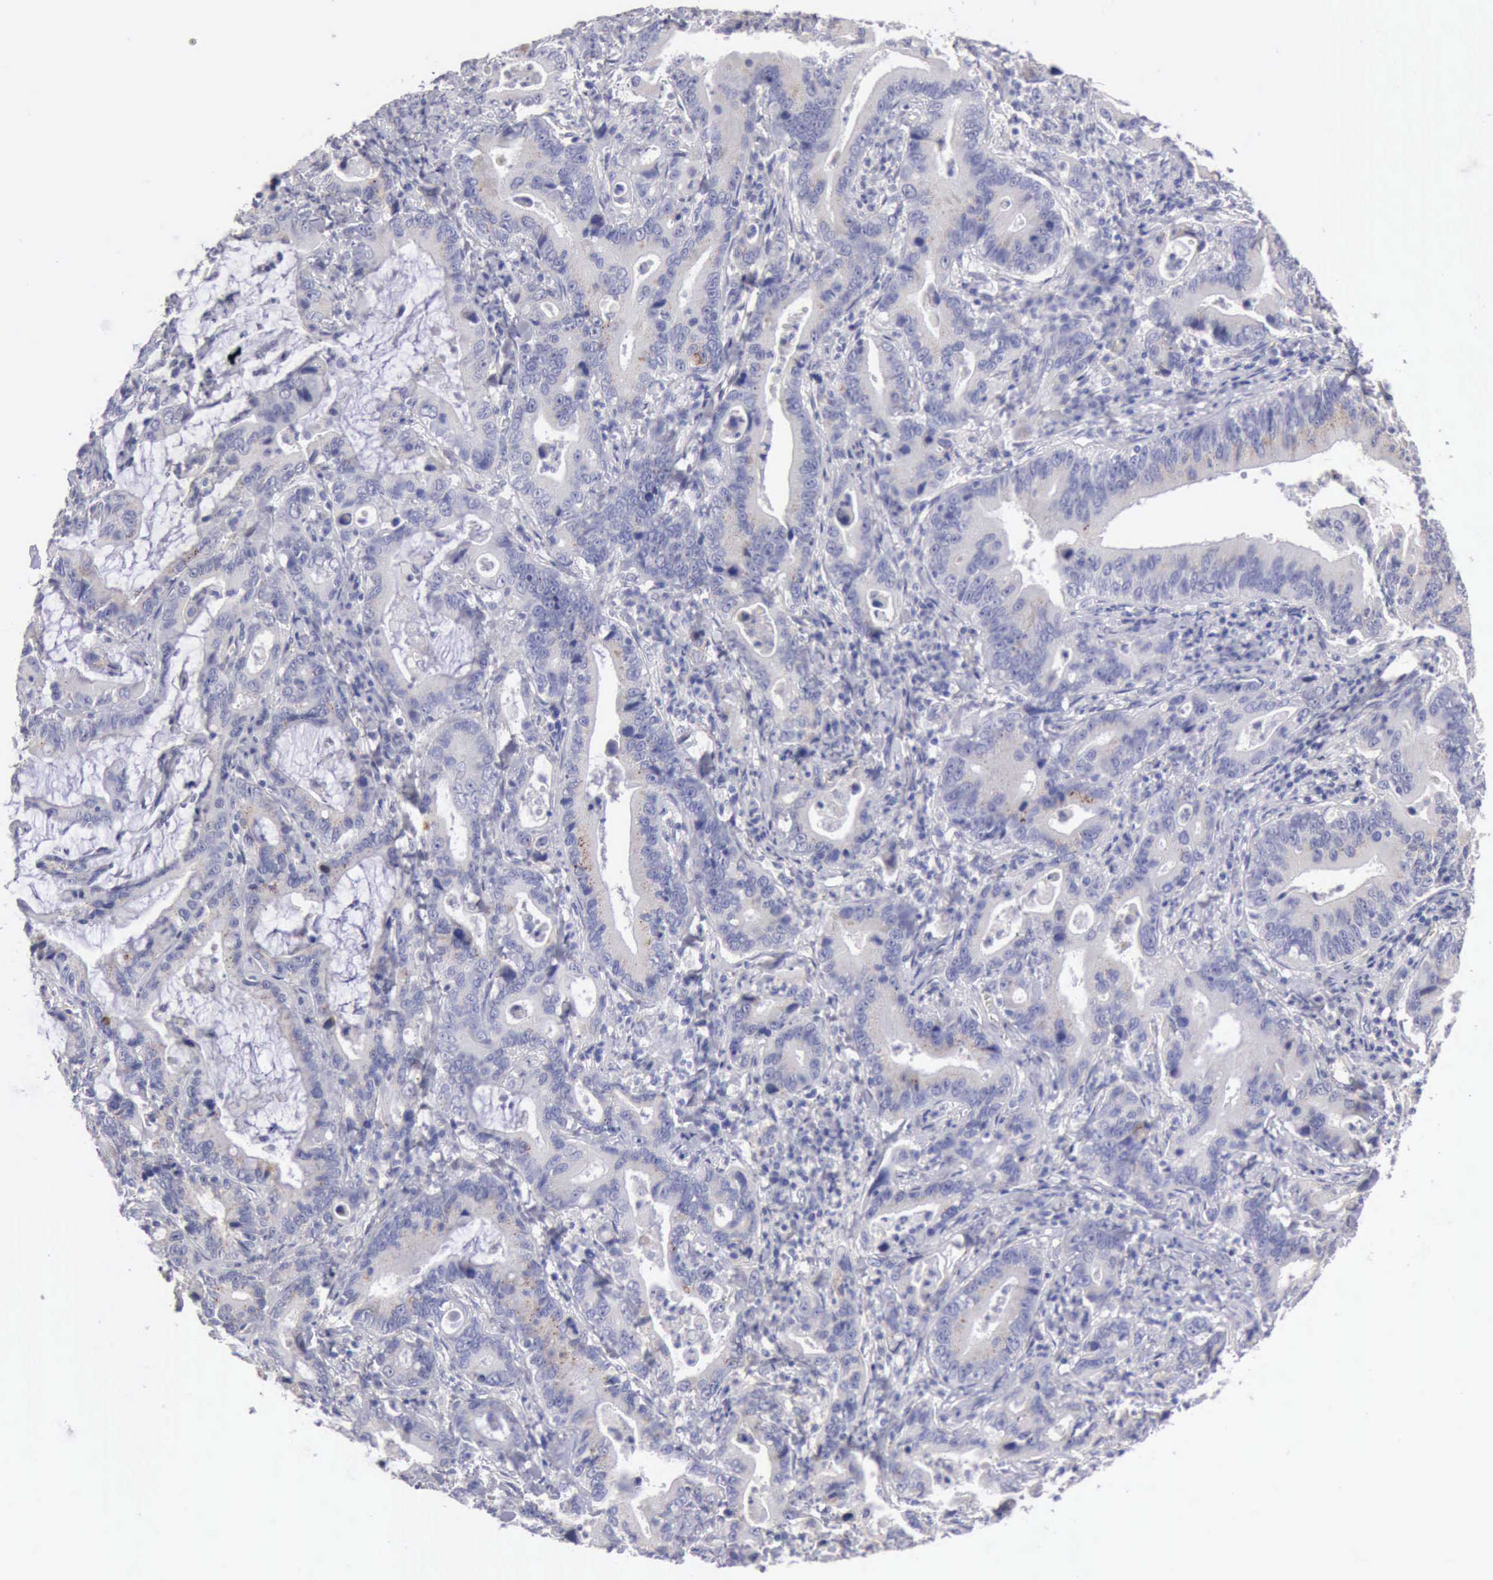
{"staining": {"intensity": "negative", "quantity": "none", "location": "none"}, "tissue": "stomach cancer", "cell_type": "Tumor cells", "image_type": "cancer", "snomed": [{"axis": "morphology", "description": "Adenocarcinoma, NOS"}, {"axis": "topography", "description": "Stomach, upper"}], "caption": "This is a histopathology image of immunohistochemistry staining of stomach cancer, which shows no expression in tumor cells.", "gene": "APP", "patient": {"sex": "male", "age": 63}}